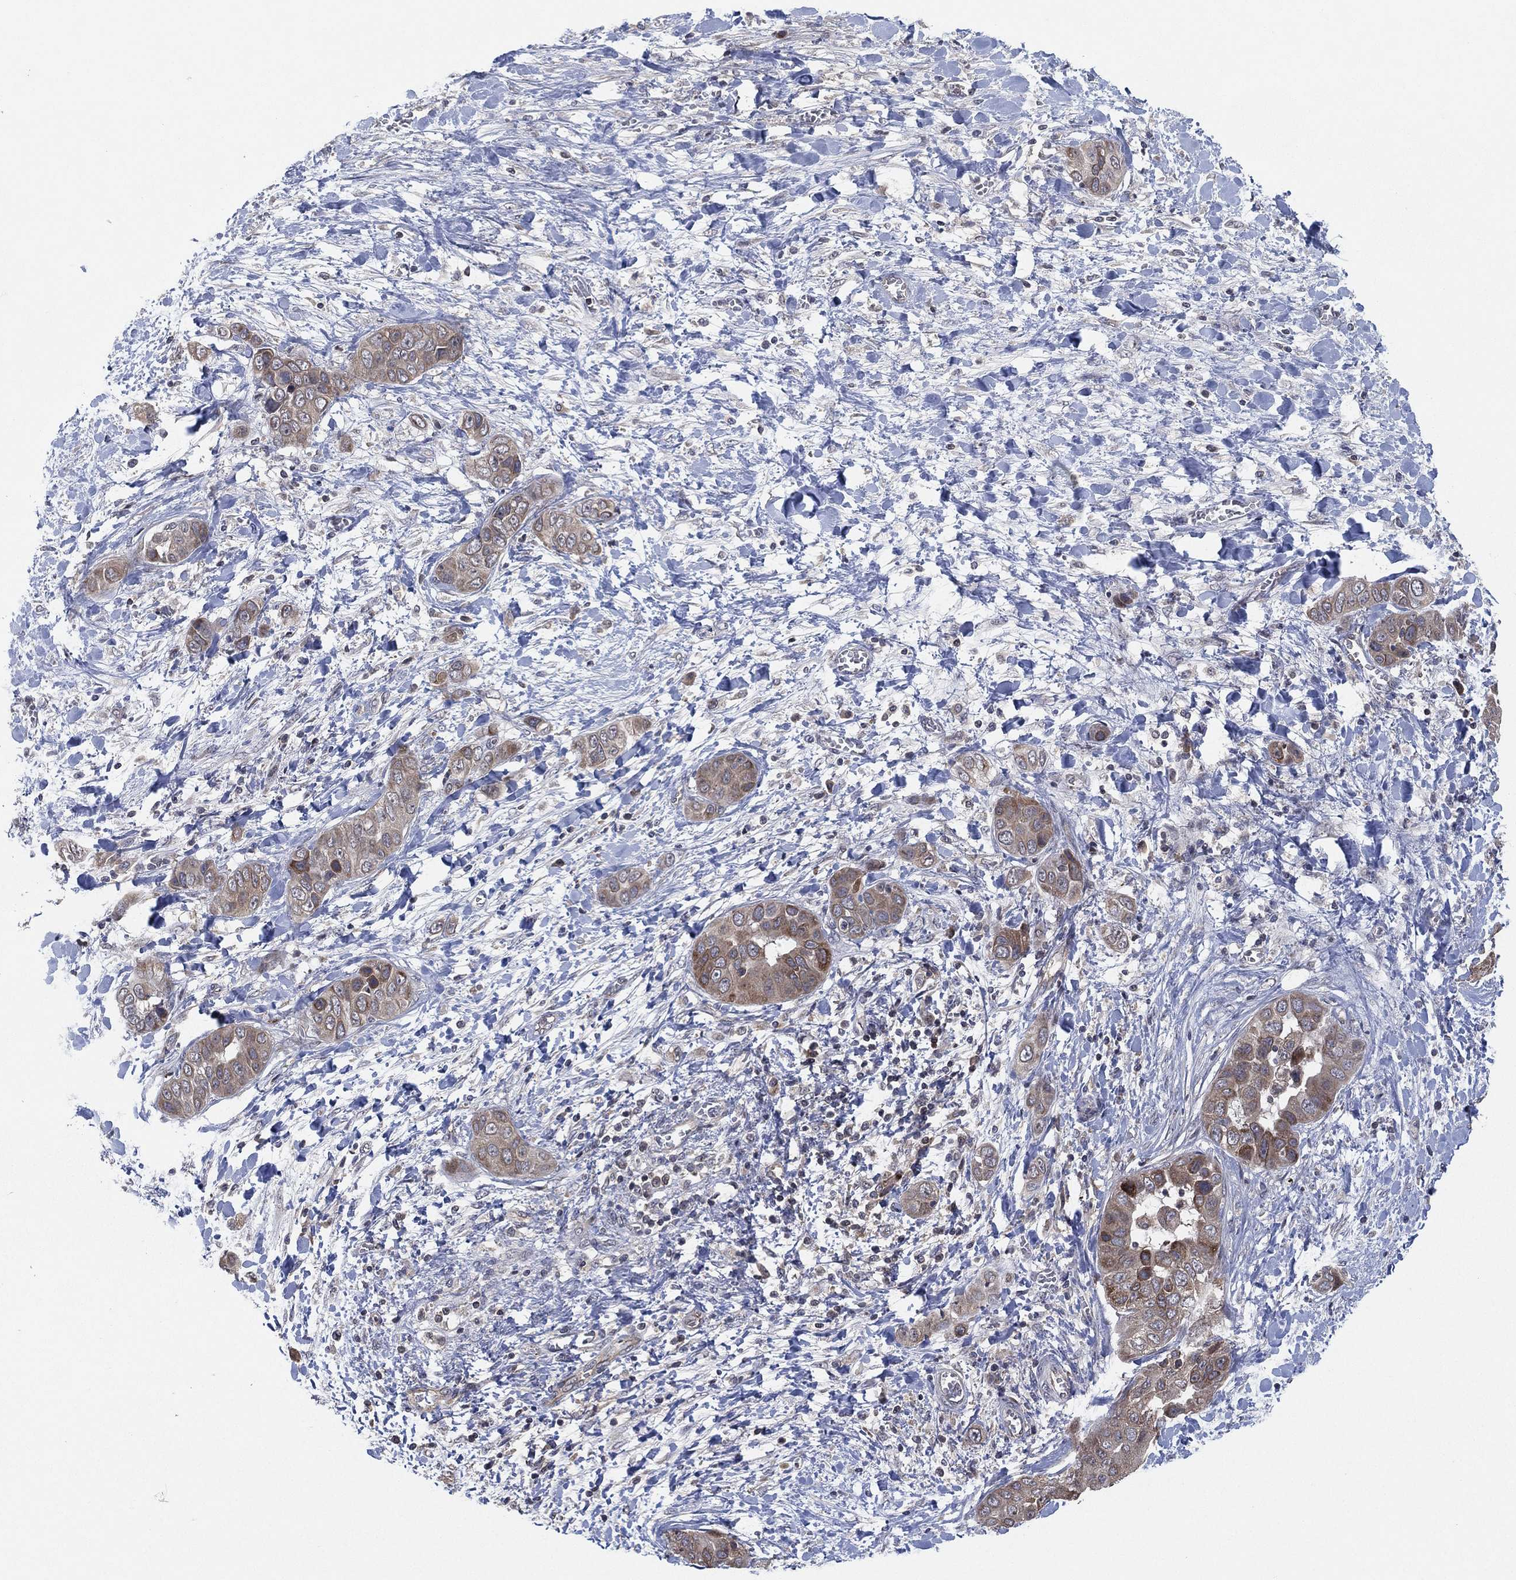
{"staining": {"intensity": "weak", "quantity": "<25%", "location": "cytoplasmic/membranous"}, "tissue": "liver cancer", "cell_type": "Tumor cells", "image_type": "cancer", "snomed": [{"axis": "morphology", "description": "Cholangiocarcinoma"}, {"axis": "topography", "description": "Liver"}], "caption": "Tumor cells are negative for brown protein staining in liver cholangiocarcinoma.", "gene": "TMCO1", "patient": {"sex": "female", "age": 52}}